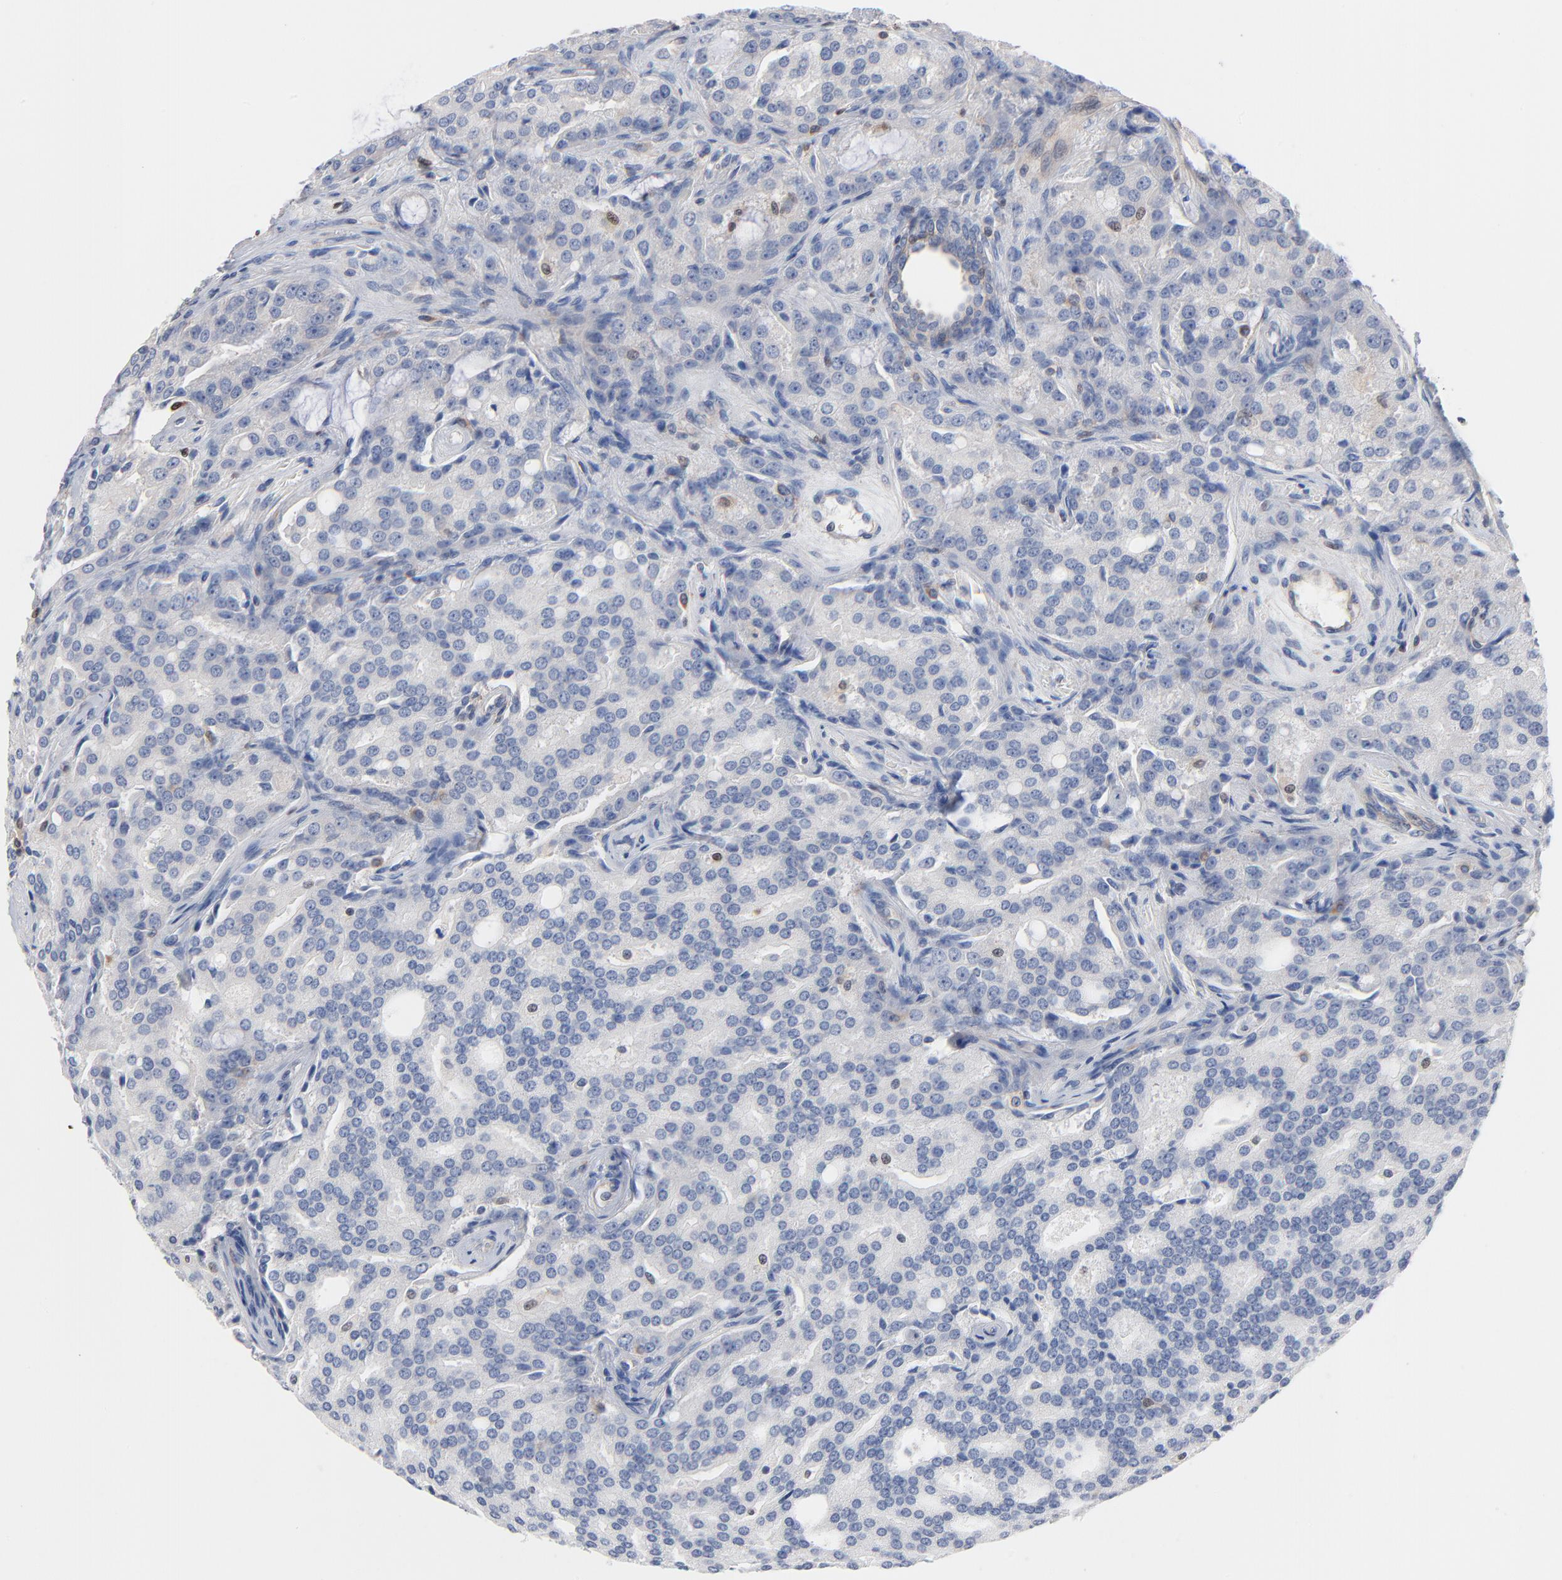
{"staining": {"intensity": "negative", "quantity": "none", "location": "none"}, "tissue": "prostate cancer", "cell_type": "Tumor cells", "image_type": "cancer", "snomed": [{"axis": "morphology", "description": "Adenocarcinoma, High grade"}, {"axis": "topography", "description": "Prostate"}], "caption": "Tumor cells show no significant positivity in prostate high-grade adenocarcinoma.", "gene": "ARHGEF6", "patient": {"sex": "male", "age": 72}}